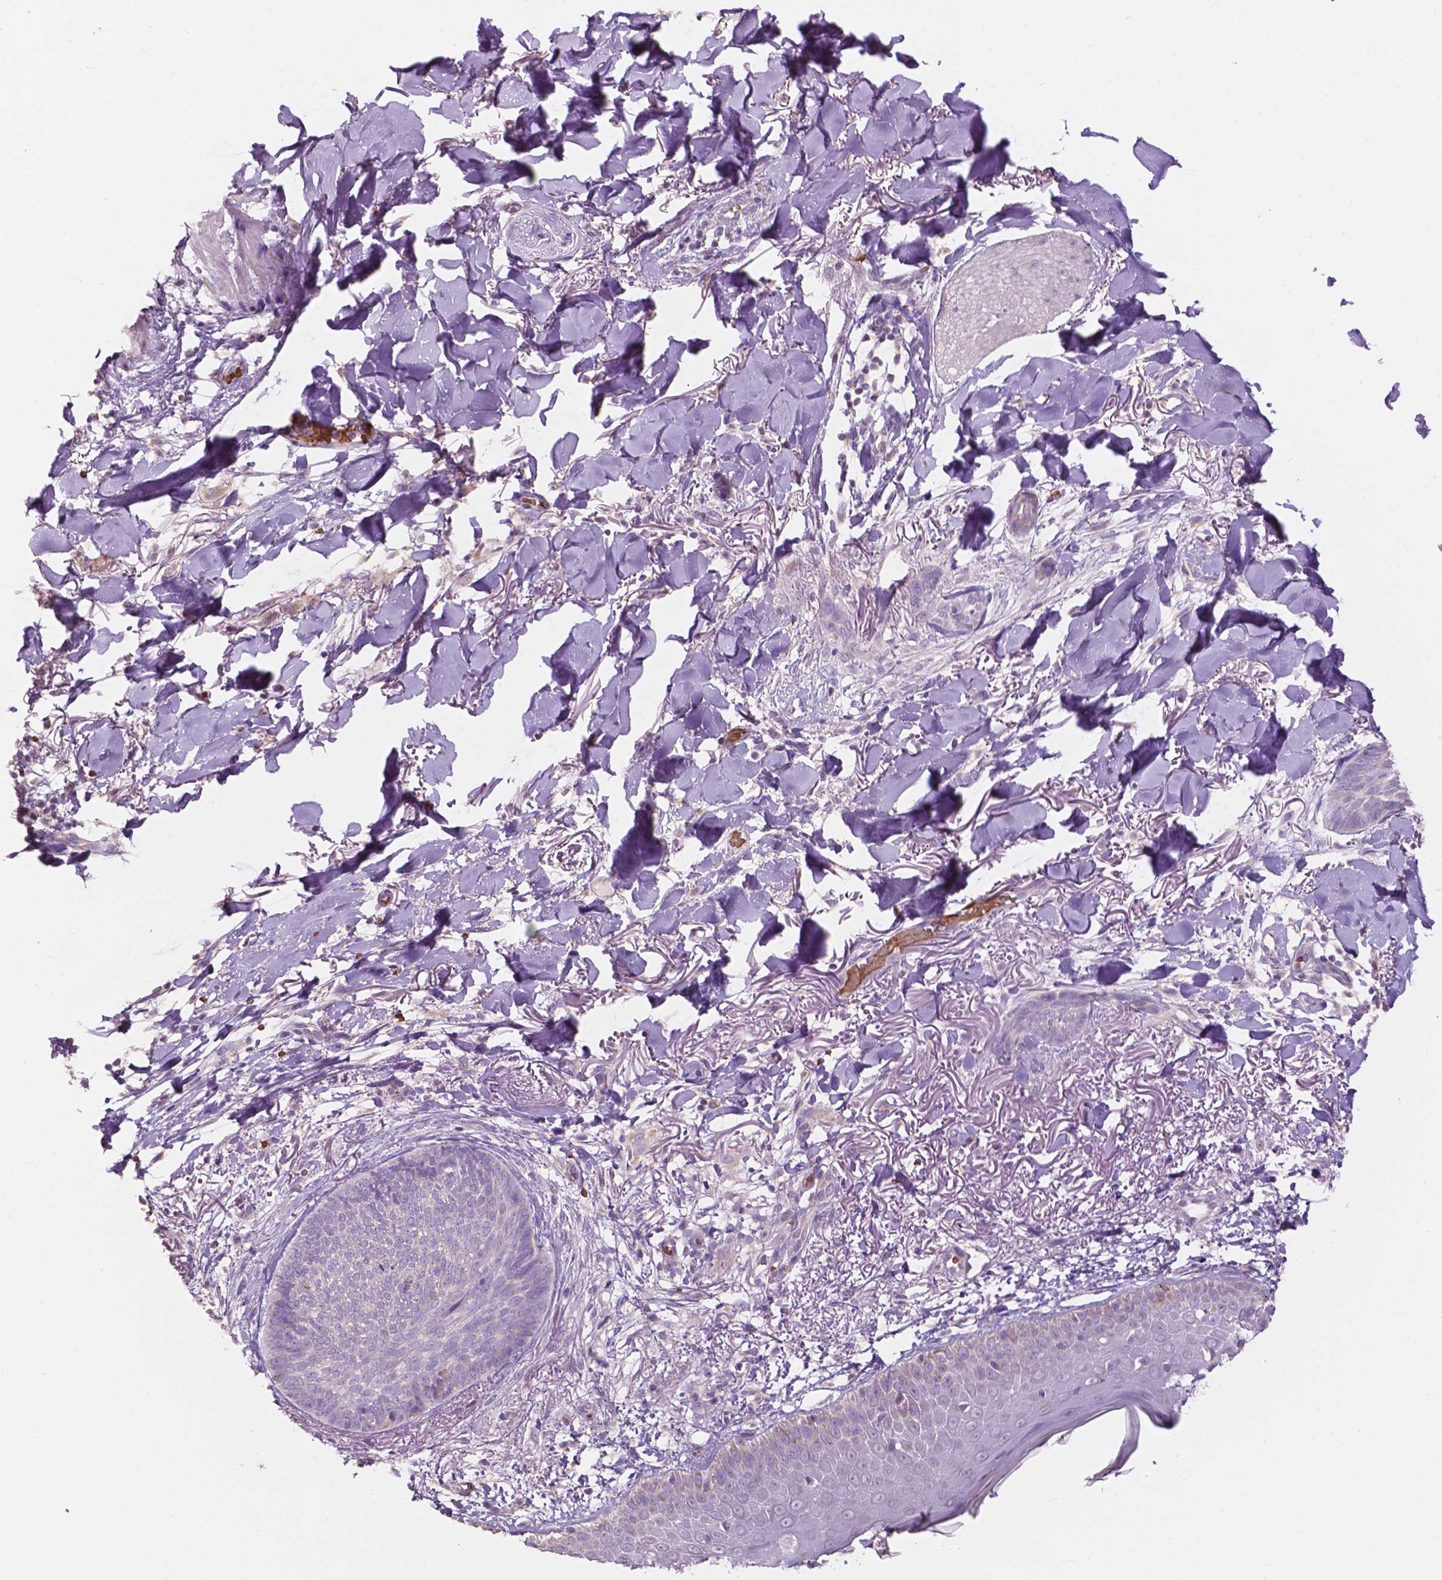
{"staining": {"intensity": "negative", "quantity": "none", "location": "none"}, "tissue": "skin cancer", "cell_type": "Tumor cells", "image_type": "cancer", "snomed": [{"axis": "morphology", "description": "Normal tissue, NOS"}, {"axis": "morphology", "description": "Basal cell carcinoma"}, {"axis": "topography", "description": "Skin"}], "caption": "DAB immunohistochemical staining of human skin cancer (basal cell carcinoma) reveals no significant expression in tumor cells.", "gene": "NDUFS1", "patient": {"sex": "male", "age": 84}}